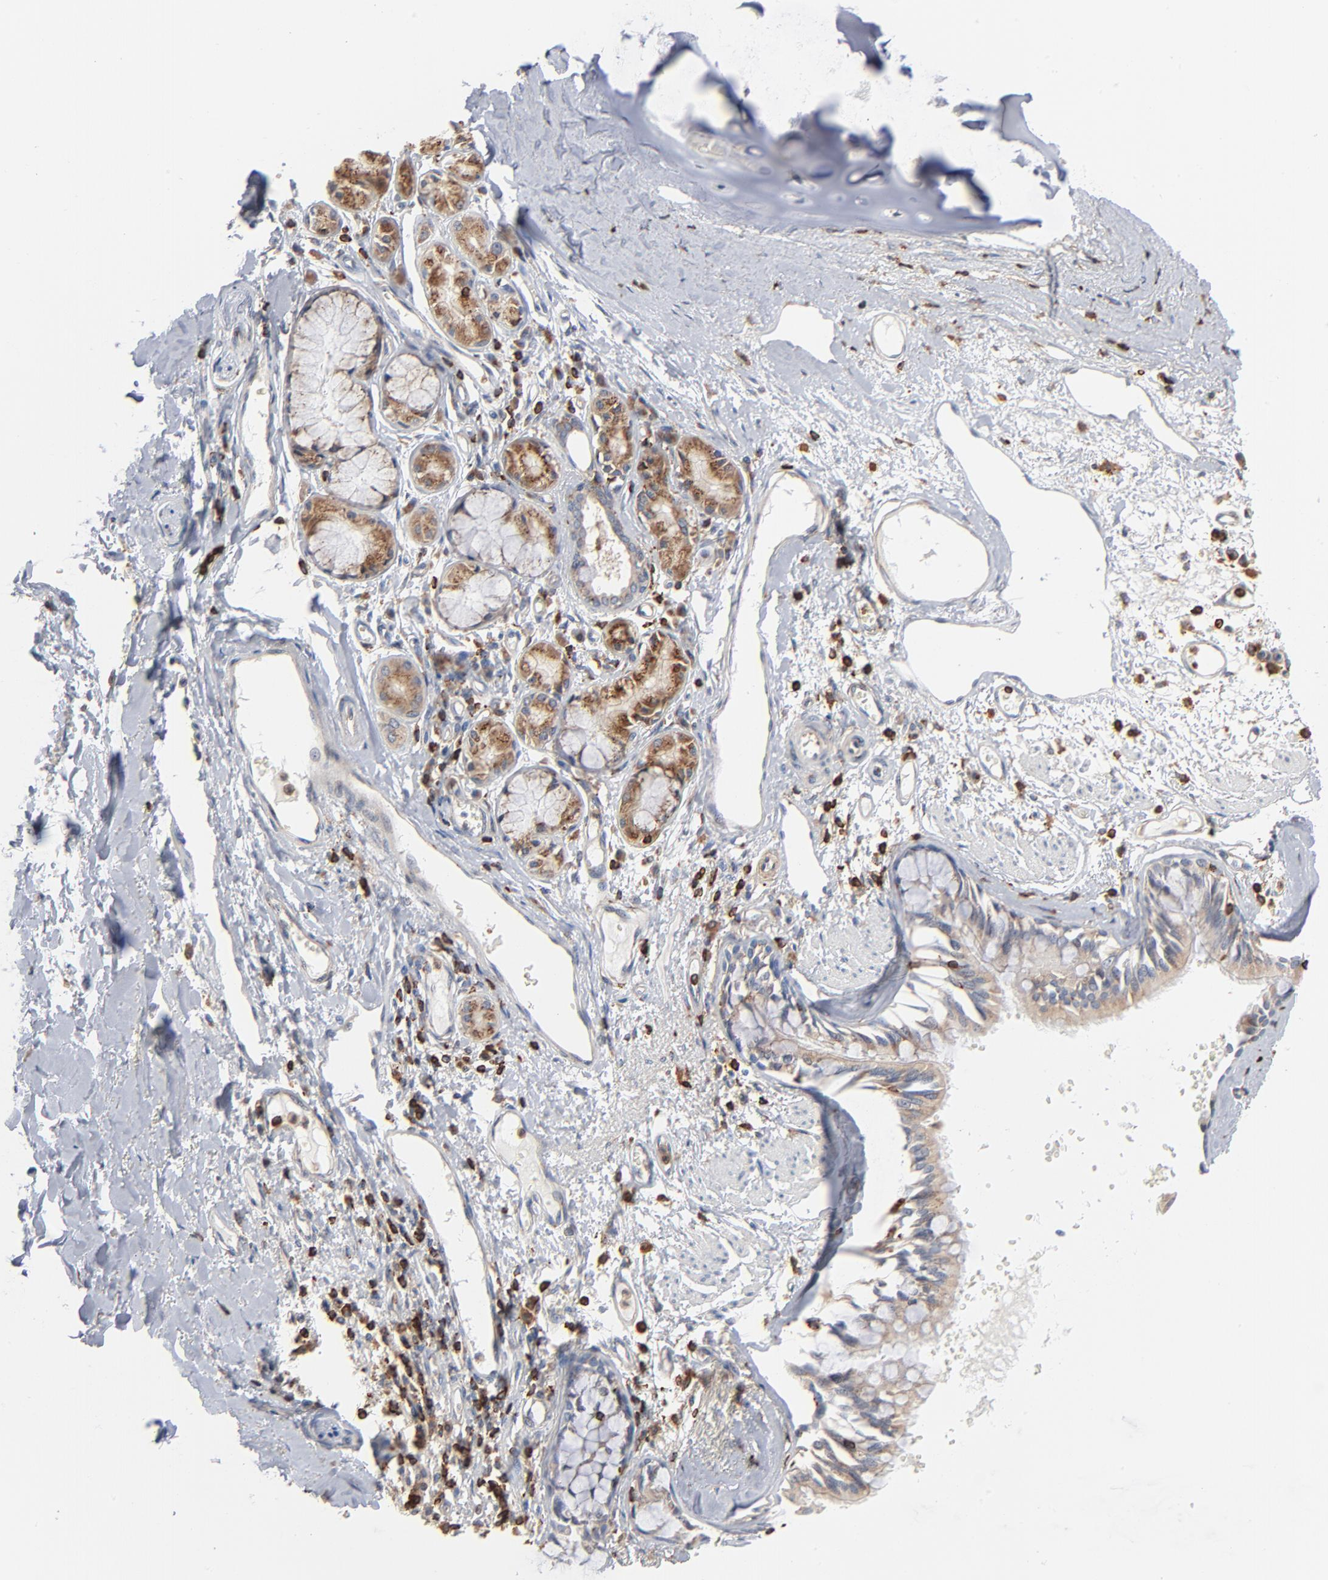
{"staining": {"intensity": "negative", "quantity": "none", "location": "none"}, "tissue": "bronchus", "cell_type": "Respiratory epithelial cells", "image_type": "normal", "snomed": [{"axis": "morphology", "description": "Normal tissue, NOS"}, {"axis": "topography", "description": "Bronchus"}, {"axis": "topography", "description": "Lung"}], "caption": "Benign bronchus was stained to show a protein in brown. There is no significant staining in respiratory epithelial cells. (Immunohistochemistry, brightfield microscopy, high magnification).", "gene": "SH3KBP1", "patient": {"sex": "female", "age": 56}}